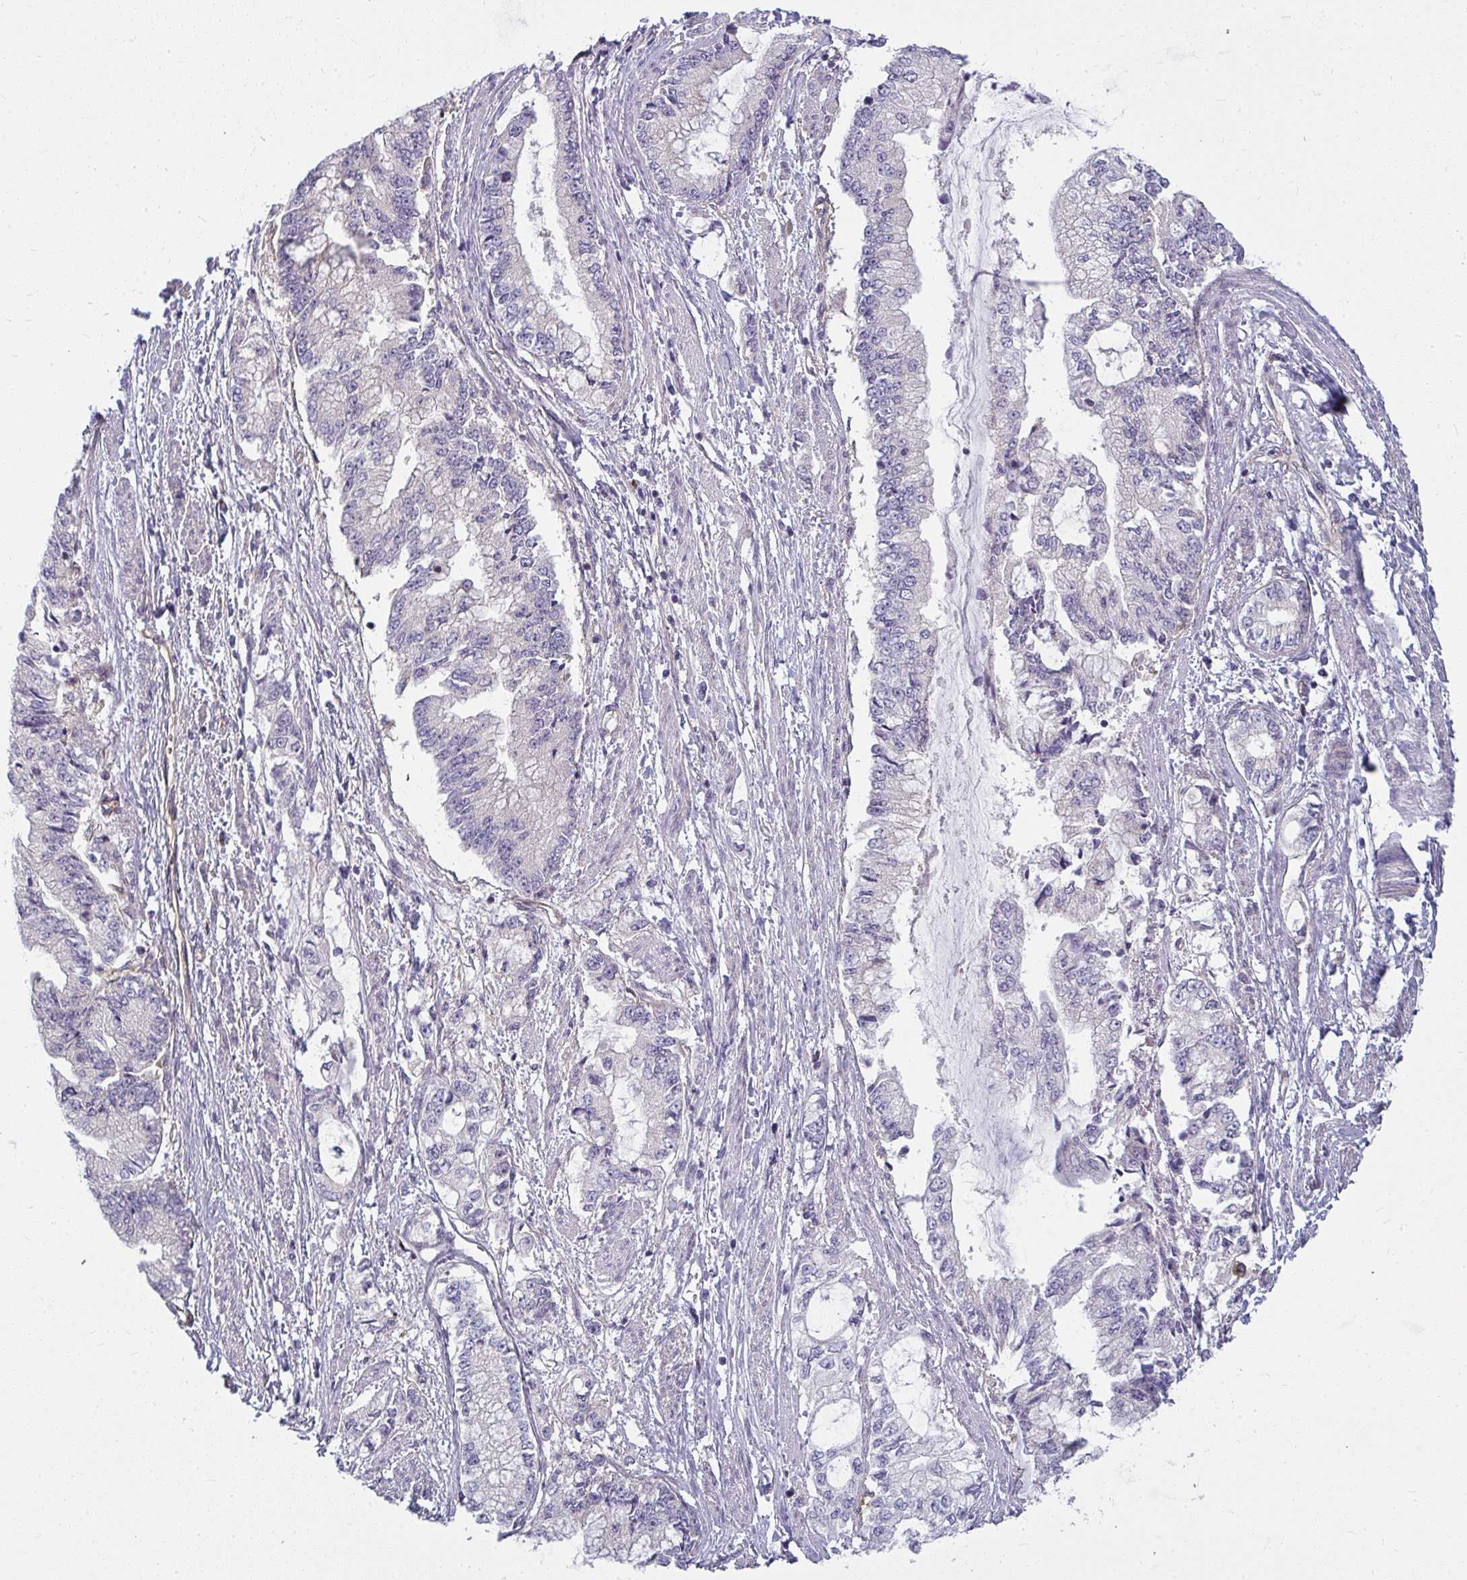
{"staining": {"intensity": "negative", "quantity": "none", "location": "none"}, "tissue": "stomach cancer", "cell_type": "Tumor cells", "image_type": "cancer", "snomed": [{"axis": "morphology", "description": "Adenocarcinoma, NOS"}, {"axis": "topography", "description": "Stomach, upper"}], "caption": "Immunohistochemistry of adenocarcinoma (stomach) displays no expression in tumor cells.", "gene": "IFIT3", "patient": {"sex": "female", "age": 74}}